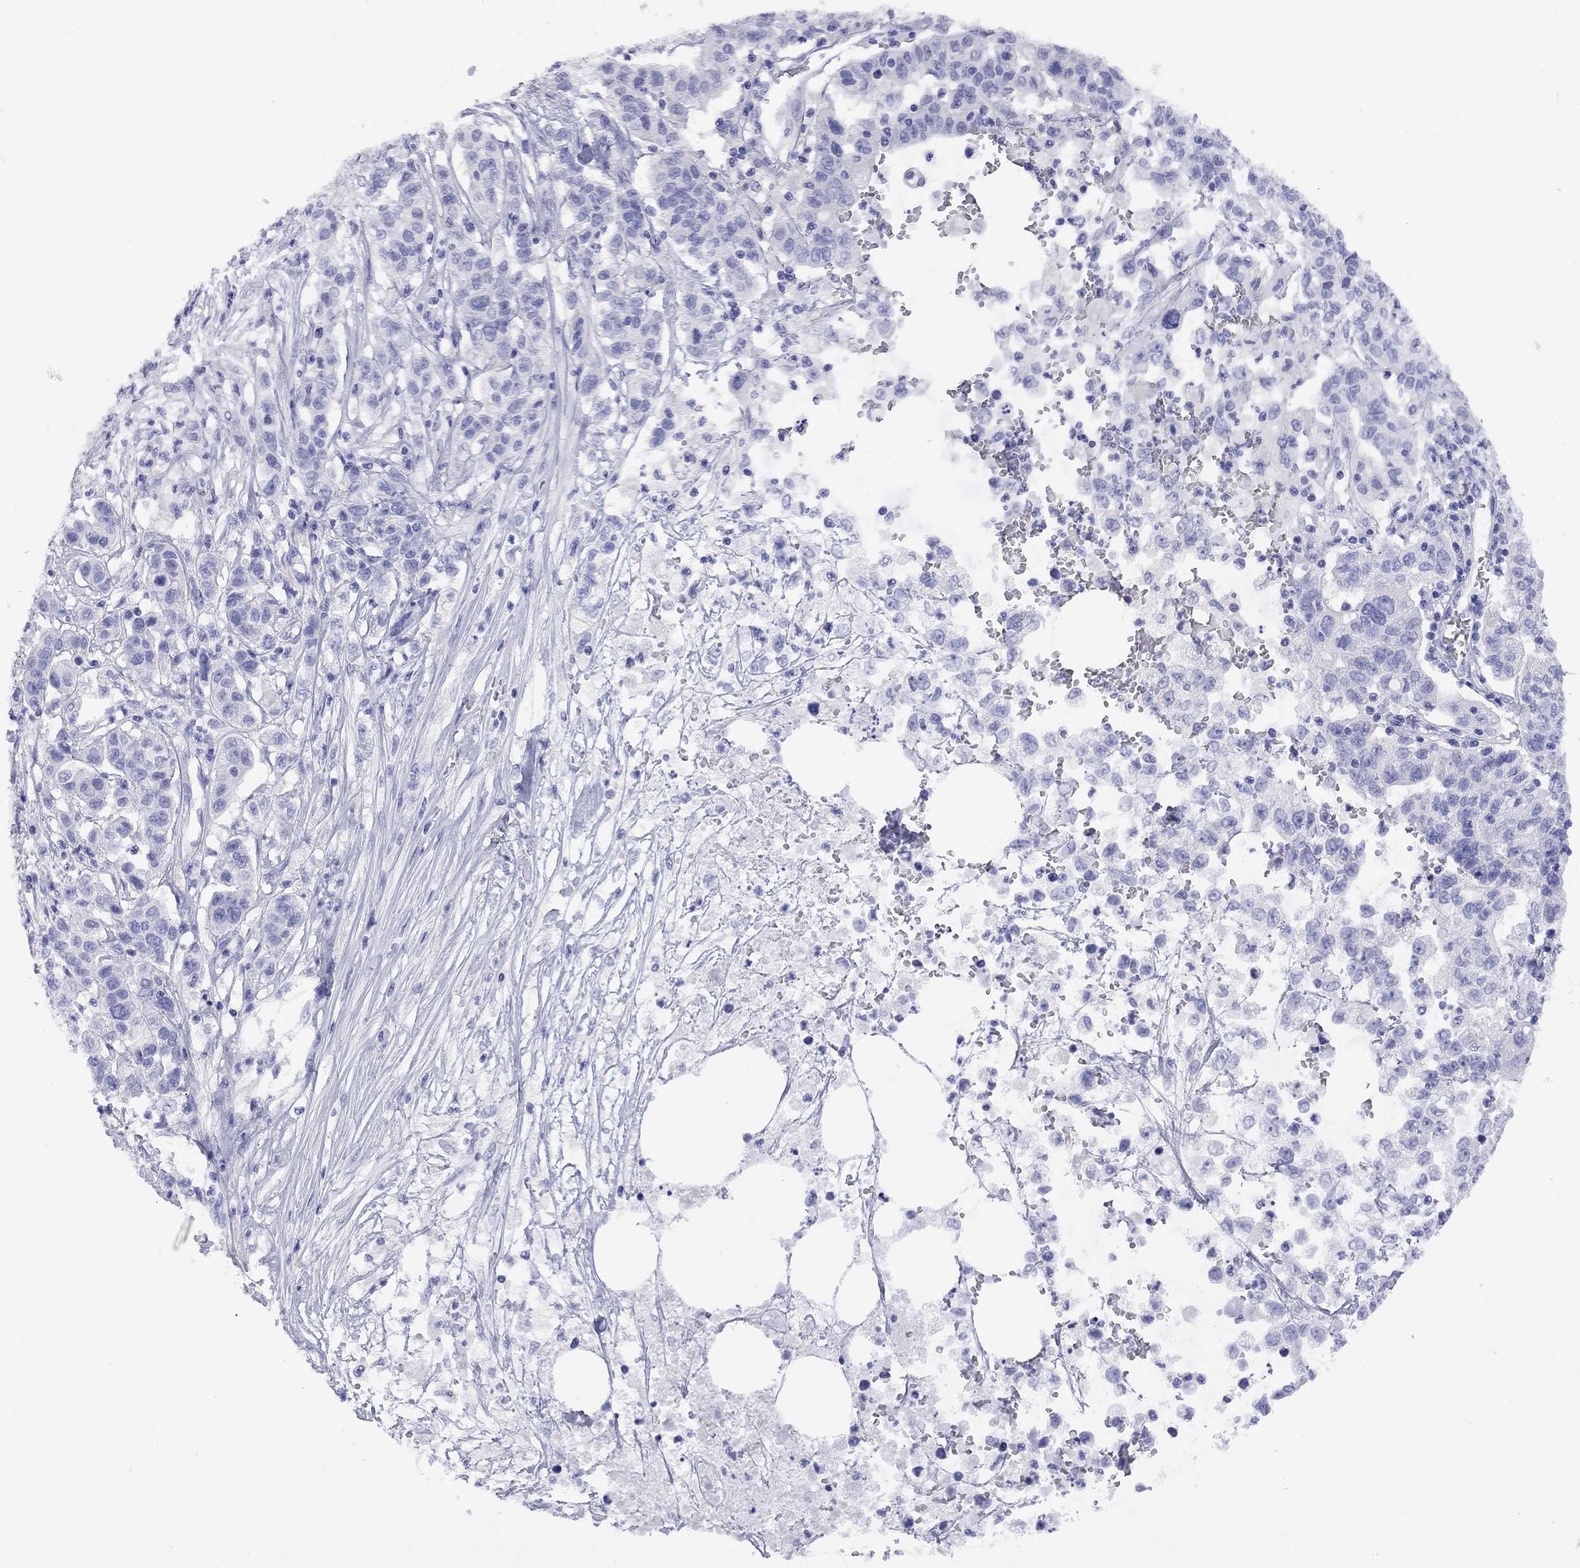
{"staining": {"intensity": "negative", "quantity": "none", "location": "none"}, "tissue": "liver cancer", "cell_type": "Tumor cells", "image_type": "cancer", "snomed": [{"axis": "morphology", "description": "Adenocarcinoma, NOS"}, {"axis": "morphology", "description": "Cholangiocarcinoma"}, {"axis": "topography", "description": "Liver"}], "caption": "Immunohistochemistry of human liver cancer (adenocarcinoma) demonstrates no expression in tumor cells.", "gene": "FIGLA", "patient": {"sex": "male", "age": 64}}